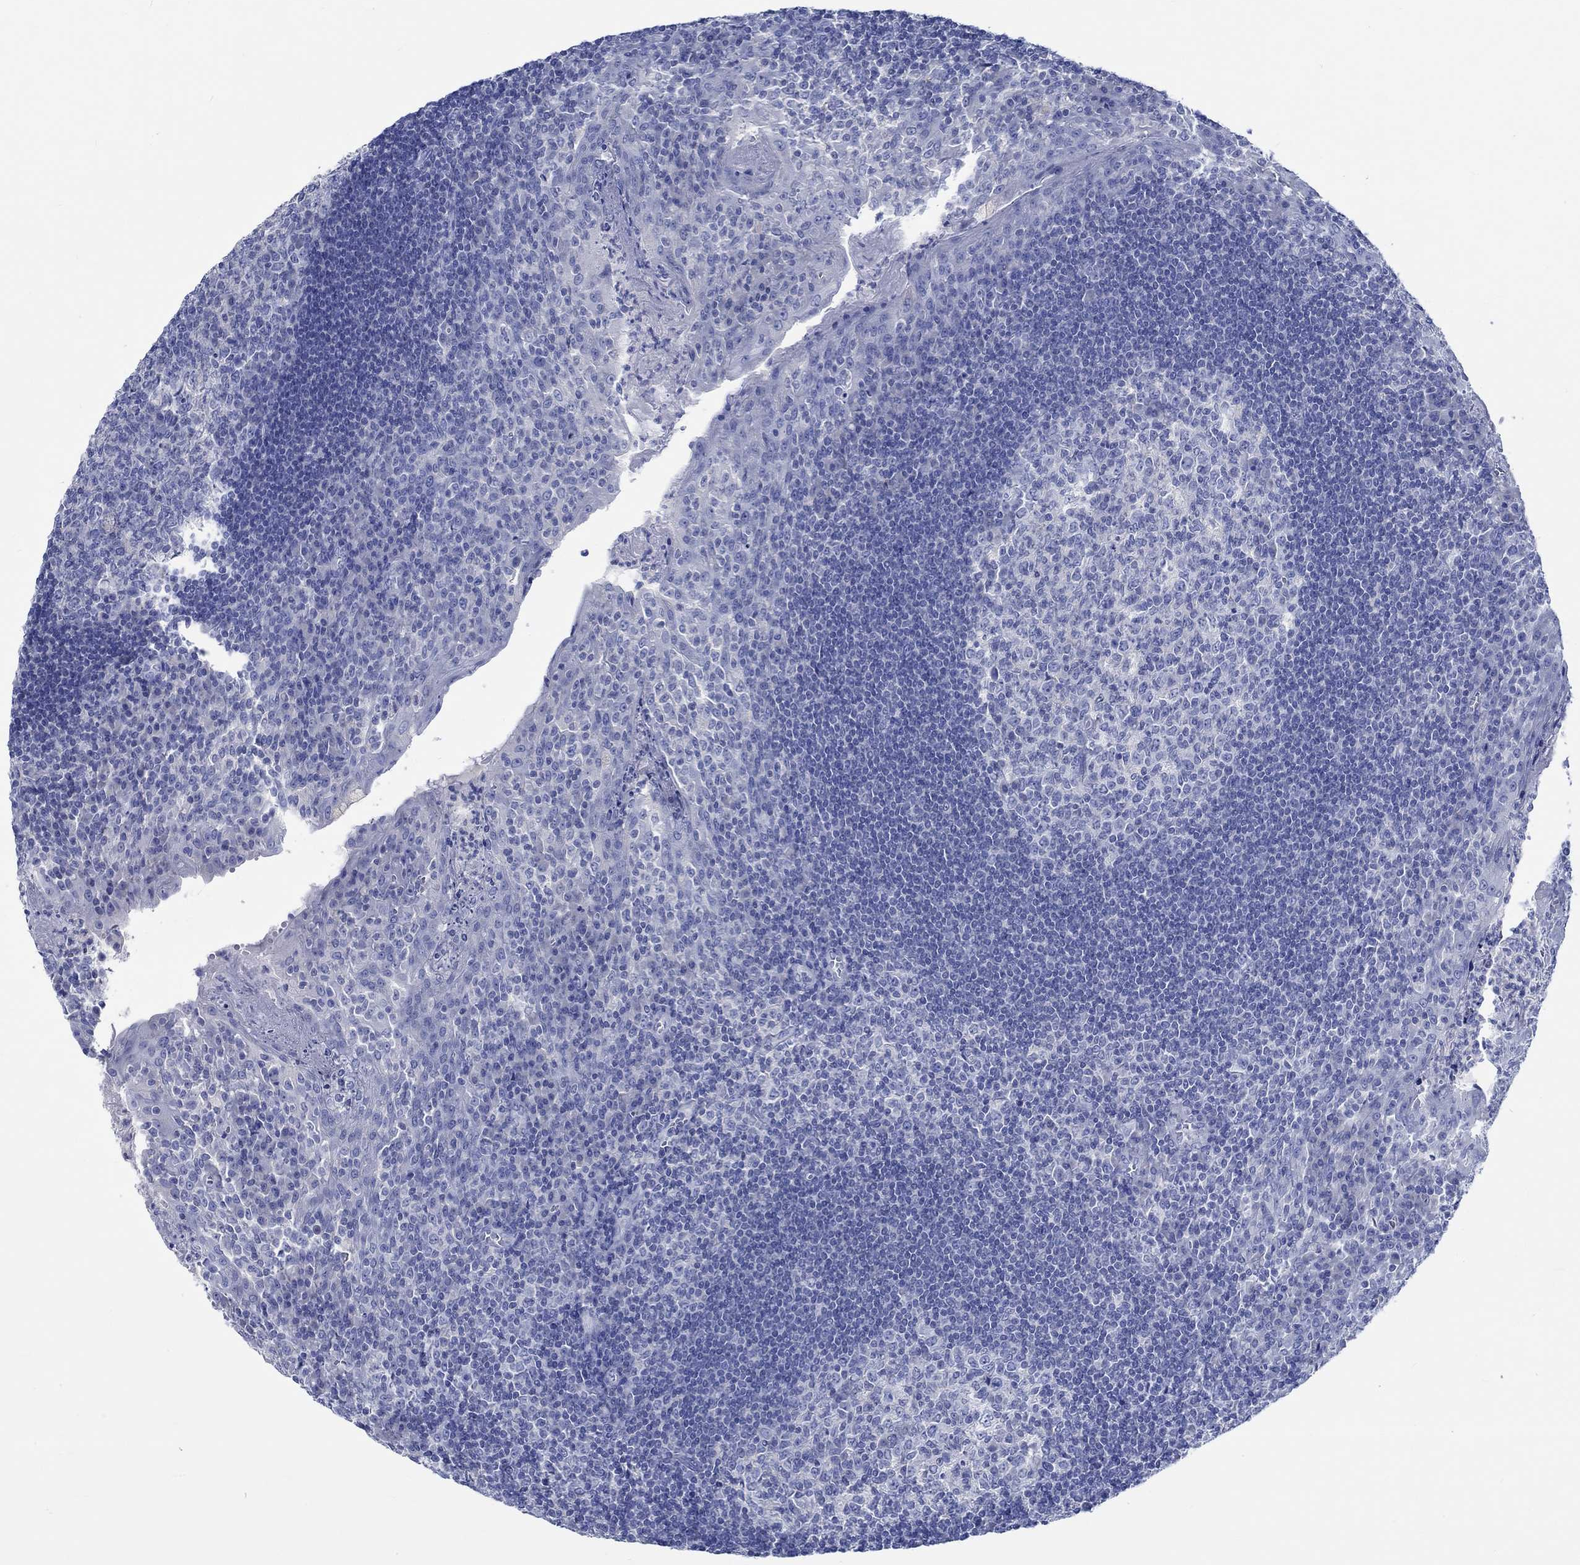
{"staining": {"intensity": "negative", "quantity": "none", "location": "none"}, "tissue": "tonsil", "cell_type": "Germinal center cells", "image_type": "normal", "snomed": [{"axis": "morphology", "description": "Normal tissue, NOS"}, {"axis": "topography", "description": "Tonsil"}], "caption": "Benign tonsil was stained to show a protein in brown. There is no significant positivity in germinal center cells. (Brightfield microscopy of DAB (3,3'-diaminobenzidine) immunohistochemistry (IHC) at high magnification).", "gene": "PTPRN2", "patient": {"sex": "female", "age": 12}}